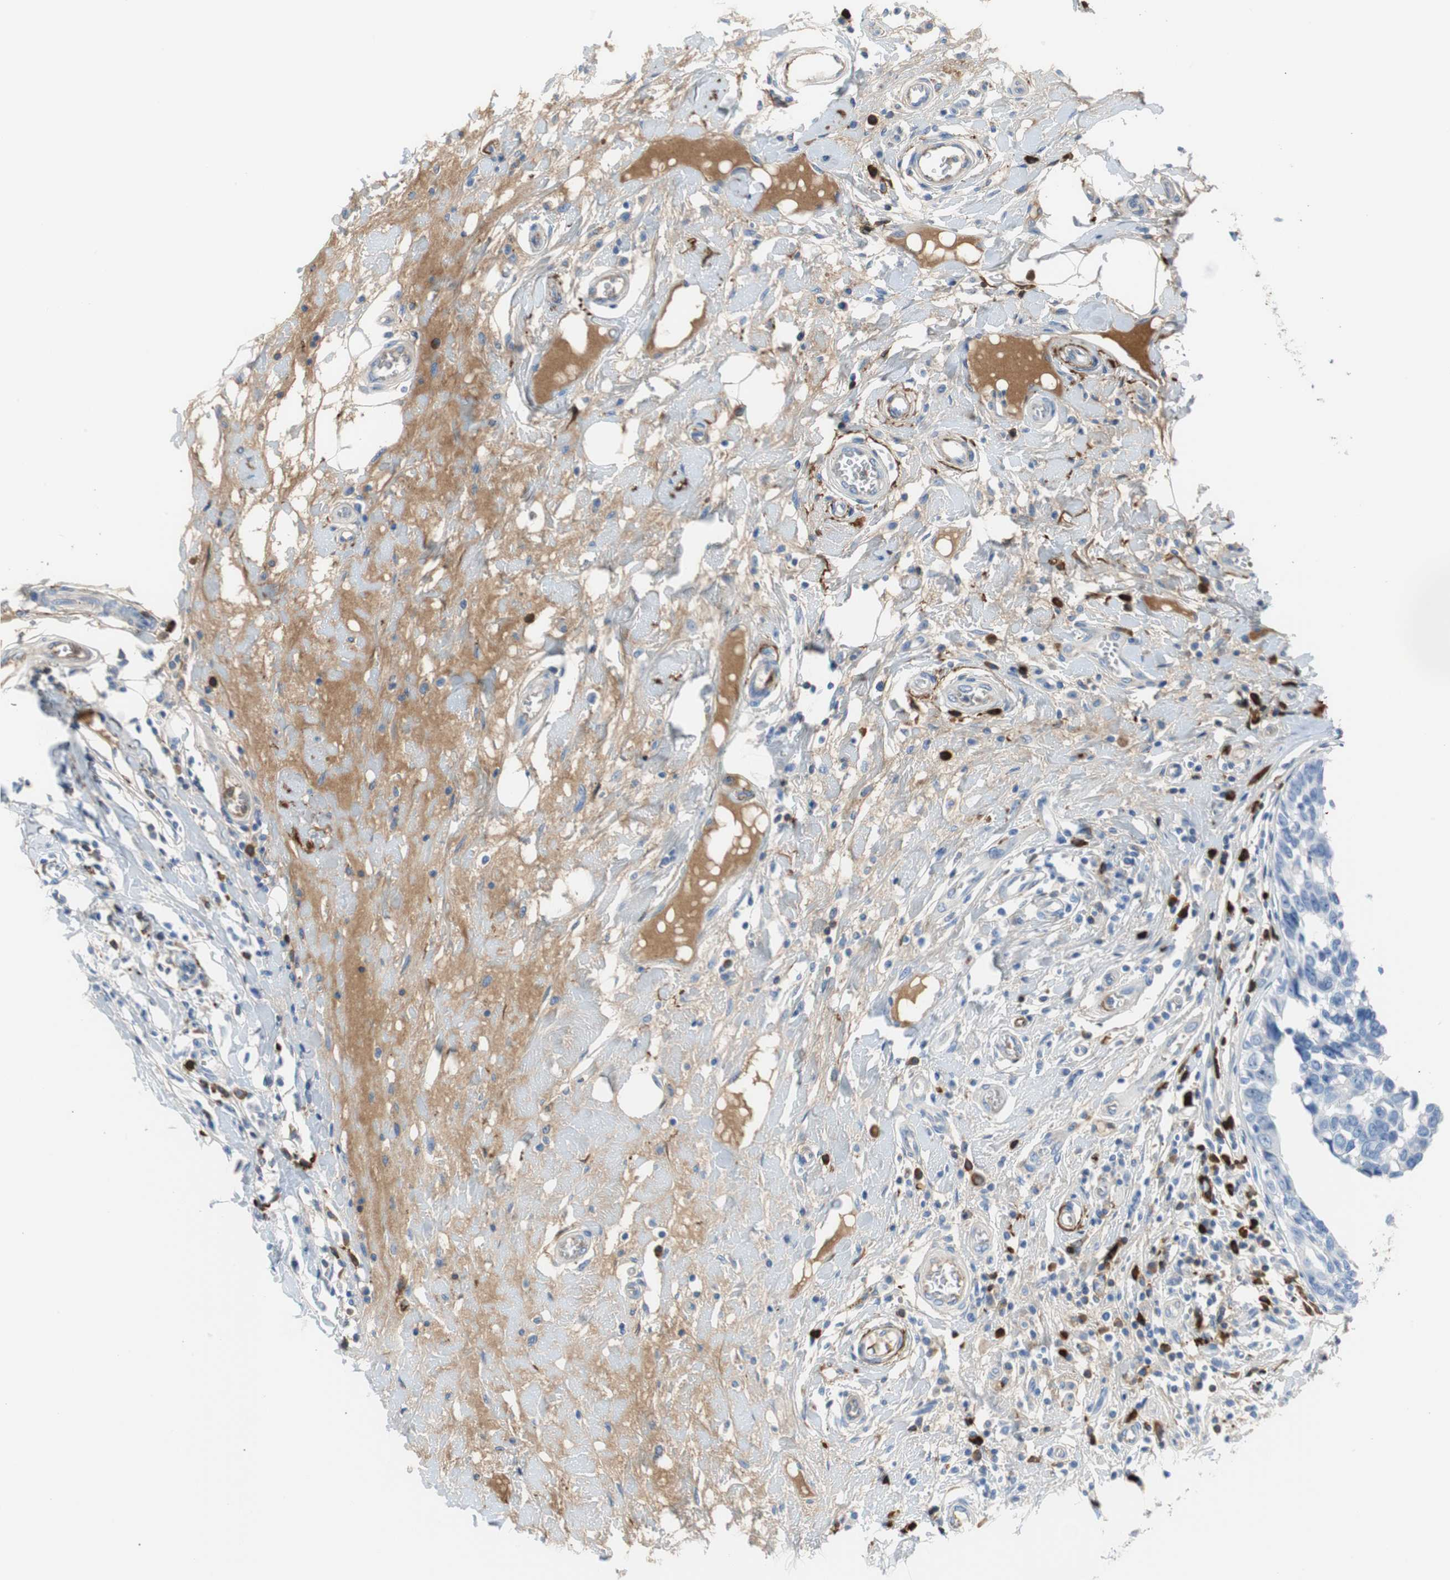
{"staining": {"intensity": "strong", "quantity": "<25%", "location": "cytoplasmic/membranous"}, "tissue": "breast cancer", "cell_type": "Tumor cells", "image_type": "cancer", "snomed": [{"axis": "morphology", "description": "Duct carcinoma"}, {"axis": "topography", "description": "Breast"}], "caption": "Breast cancer stained for a protein displays strong cytoplasmic/membranous positivity in tumor cells.", "gene": "APCS", "patient": {"sex": "female", "age": 27}}